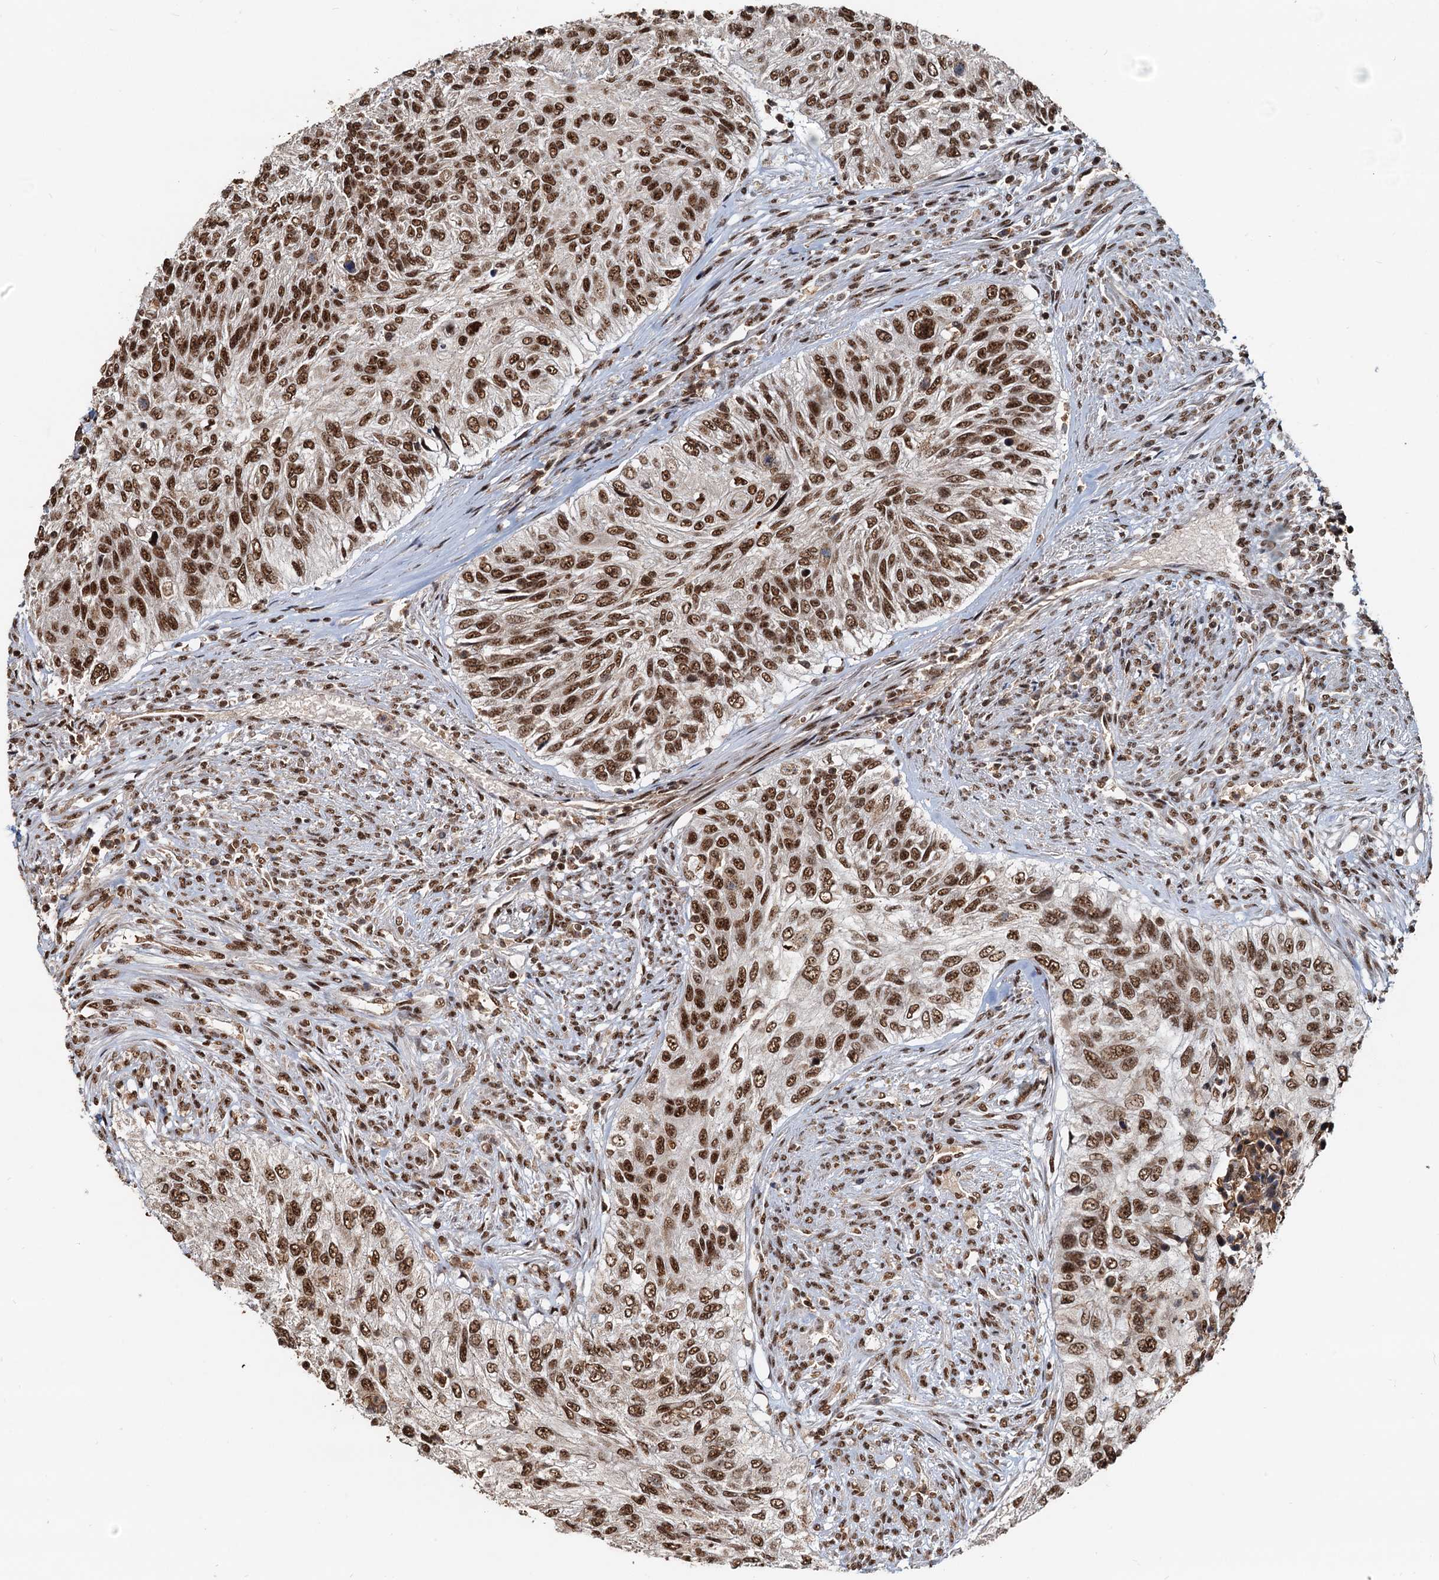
{"staining": {"intensity": "strong", "quantity": ">75%", "location": "nuclear"}, "tissue": "urothelial cancer", "cell_type": "Tumor cells", "image_type": "cancer", "snomed": [{"axis": "morphology", "description": "Urothelial carcinoma, High grade"}, {"axis": "topography", "description": "Urinary bladder"}], "caption": "The immunohistochemical stain highlights strong nuclear positivity in tumor cells of urothelial cancer tissue.", "gene": "RSRC2", "patient": {"sex": "female", "age": 60}}